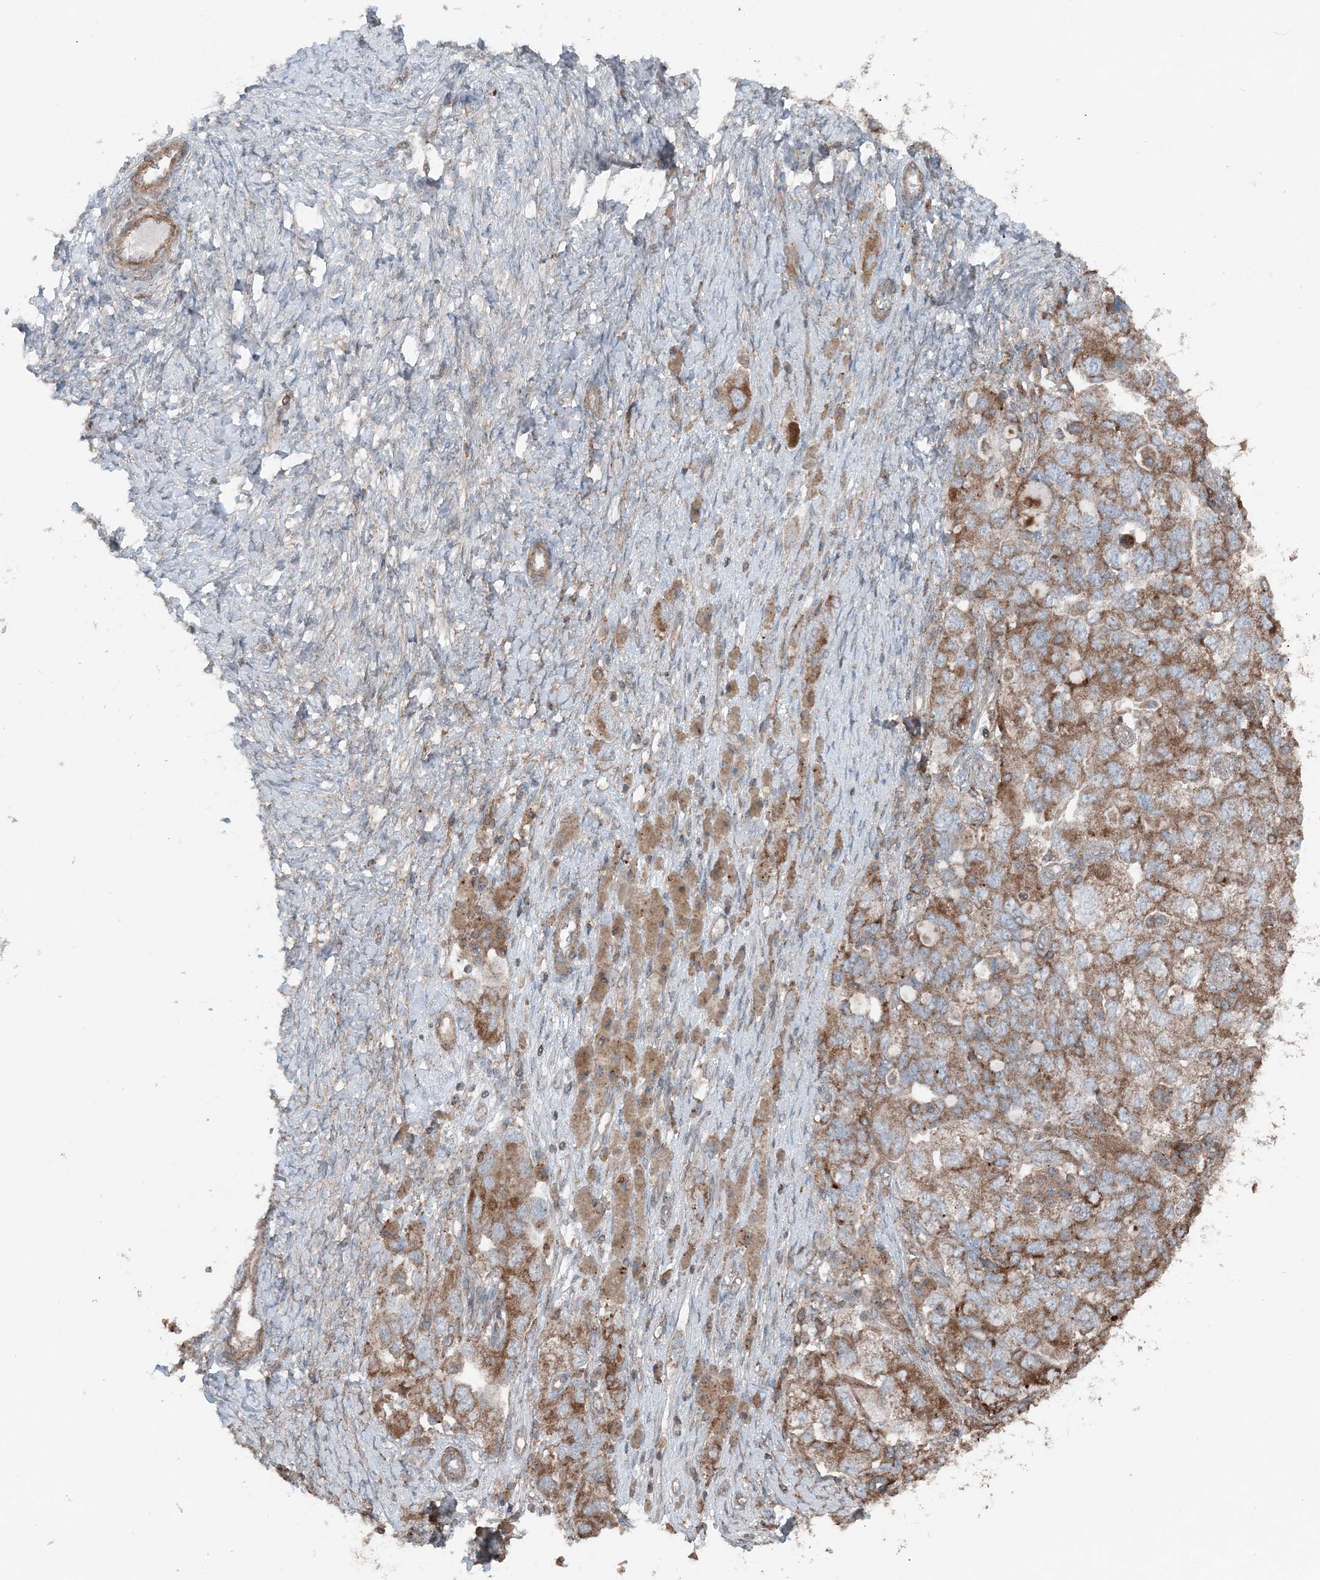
{"staining": {"intensity": "moderate", "quantity": ">75%", "location": "cytoplasmic/membranous"}, "tissue": "ovarian cancer", "cell_type": "Tumor cells", "image_type": "cancer", "snomed": [{"axis": "morphology", "description": "Carcinoma, NOS"}, {"axis": "morphology", "description": "Cystadenocarcinoma, serous, NOS"}, {"axis": "topography", "description": "Ovary"}], "caption": "This histopathology image demonstrates IHC staining of ovarian cancer, with medium moderate cytoplasmic/membranous expression in about >75% of tumor cells.", "gene": "KY", "patient": {"sex": "female", "age": 69}}